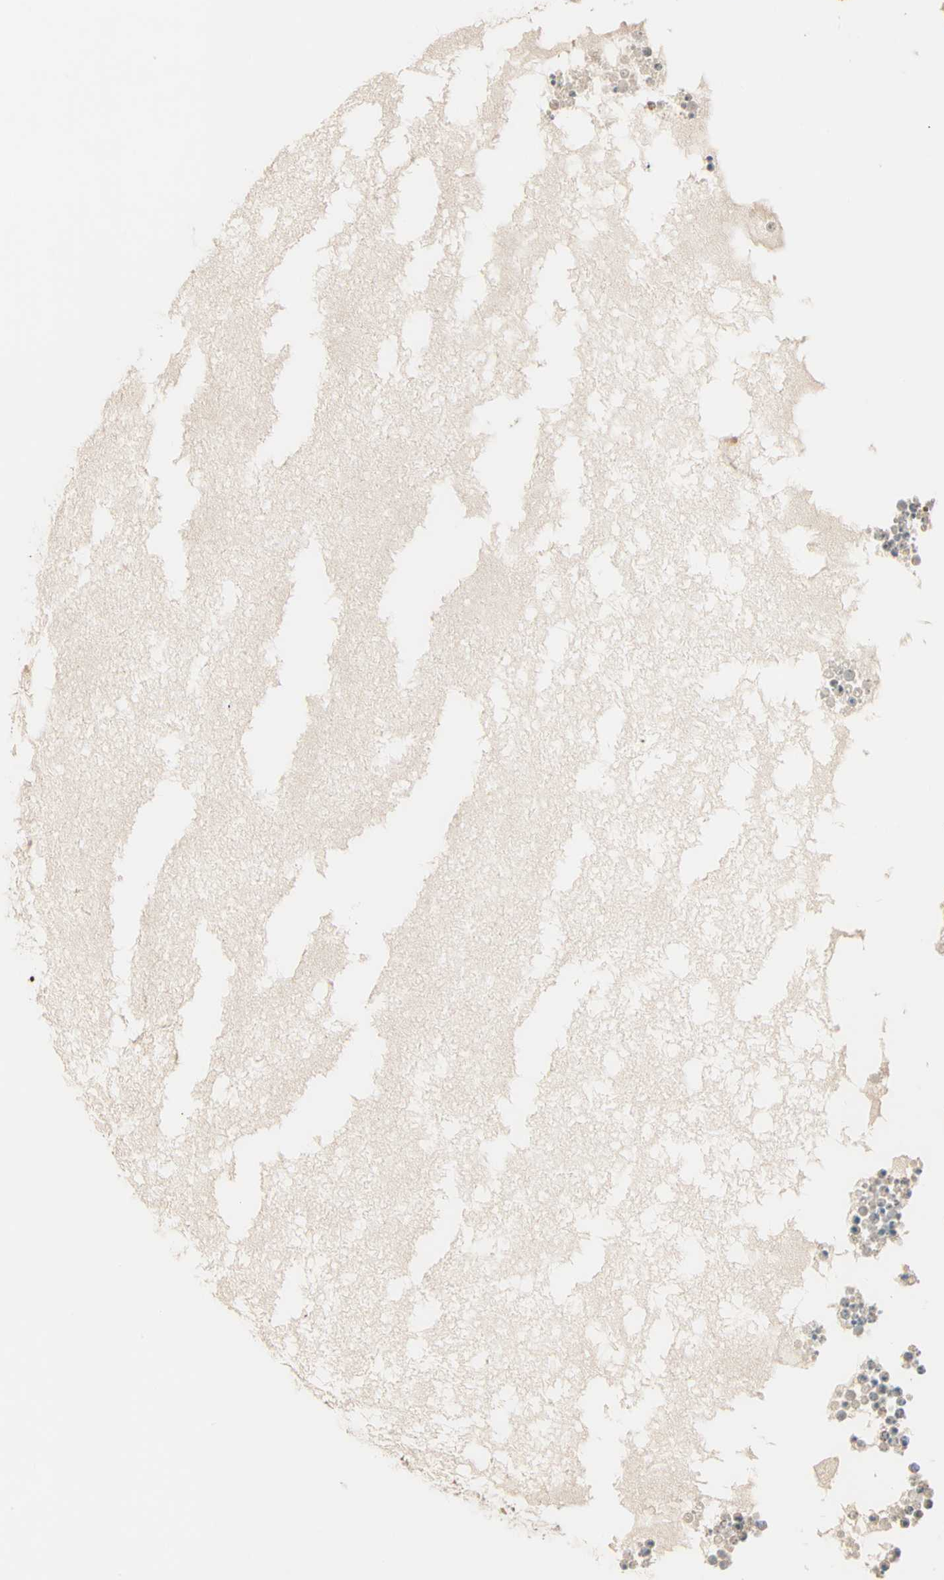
{"staining": {"intensity": "strong", "quantity": ">75%", "location": "nuclear"}, "tissue": "ovary", "cell_type": "Ovarian stroma cells", "image_type": "normal", "snomed": [{"axis": "morphology", "description": "Normal tissue, NOS"}, {"axis": "topography", "description": "Ovary"}], "caption": "Immunohistochemical staining of unremarkable ovary reveals strong nuclear protein staining in approximately >75% of ovarian stroma cells. The staining was performed using DAB to visualize the protein expression in brown, while the nuclei were stained in blue with hematoxylin (Magnification: 20x).", "gene": "PNPLA6", "patient": {"sex": "female", "age": 35}}